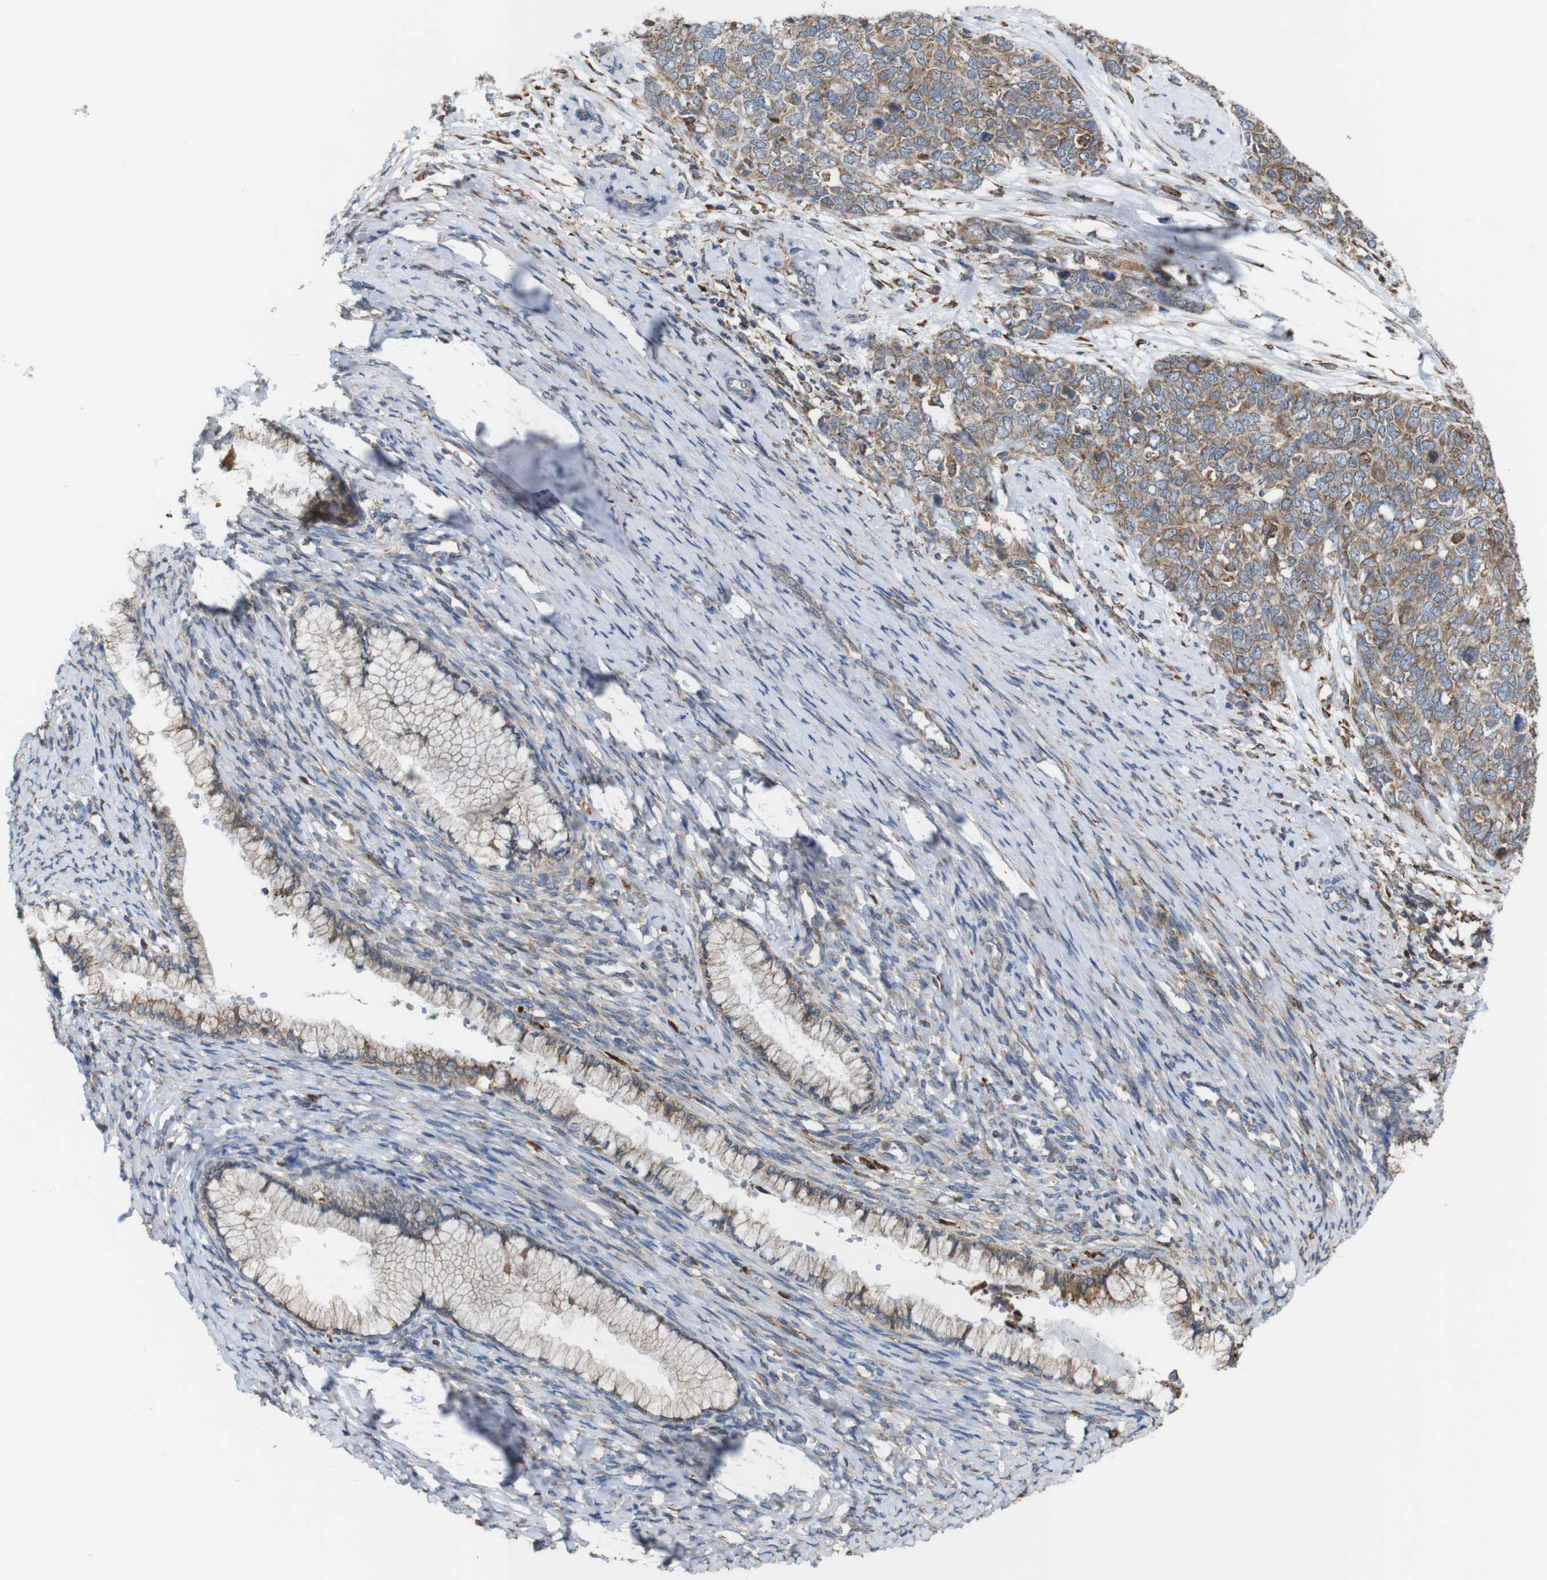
{"staining": {"intensity": "moderate", "quantity": ">75%", "location": "cytoplasmic/membranous"}, "tissue": "cervical cancer", "cell_type": "Tumor cells", "image_type": "cancer", "snomed": [{"axis": "morphology", "description": "Squamous cell carcinoma, NOS"}, {"axis": "topography", "description": "Cervix"}], "caption": "The photomicrograph demonstrates staining of cervical squamous cell carcinoma, revealing moderate cytoplasmic/membranous protein expression (brown color) within tumor cells.", "gene": "UGGT1", "patient": {"sex": "female", "age": 63}}